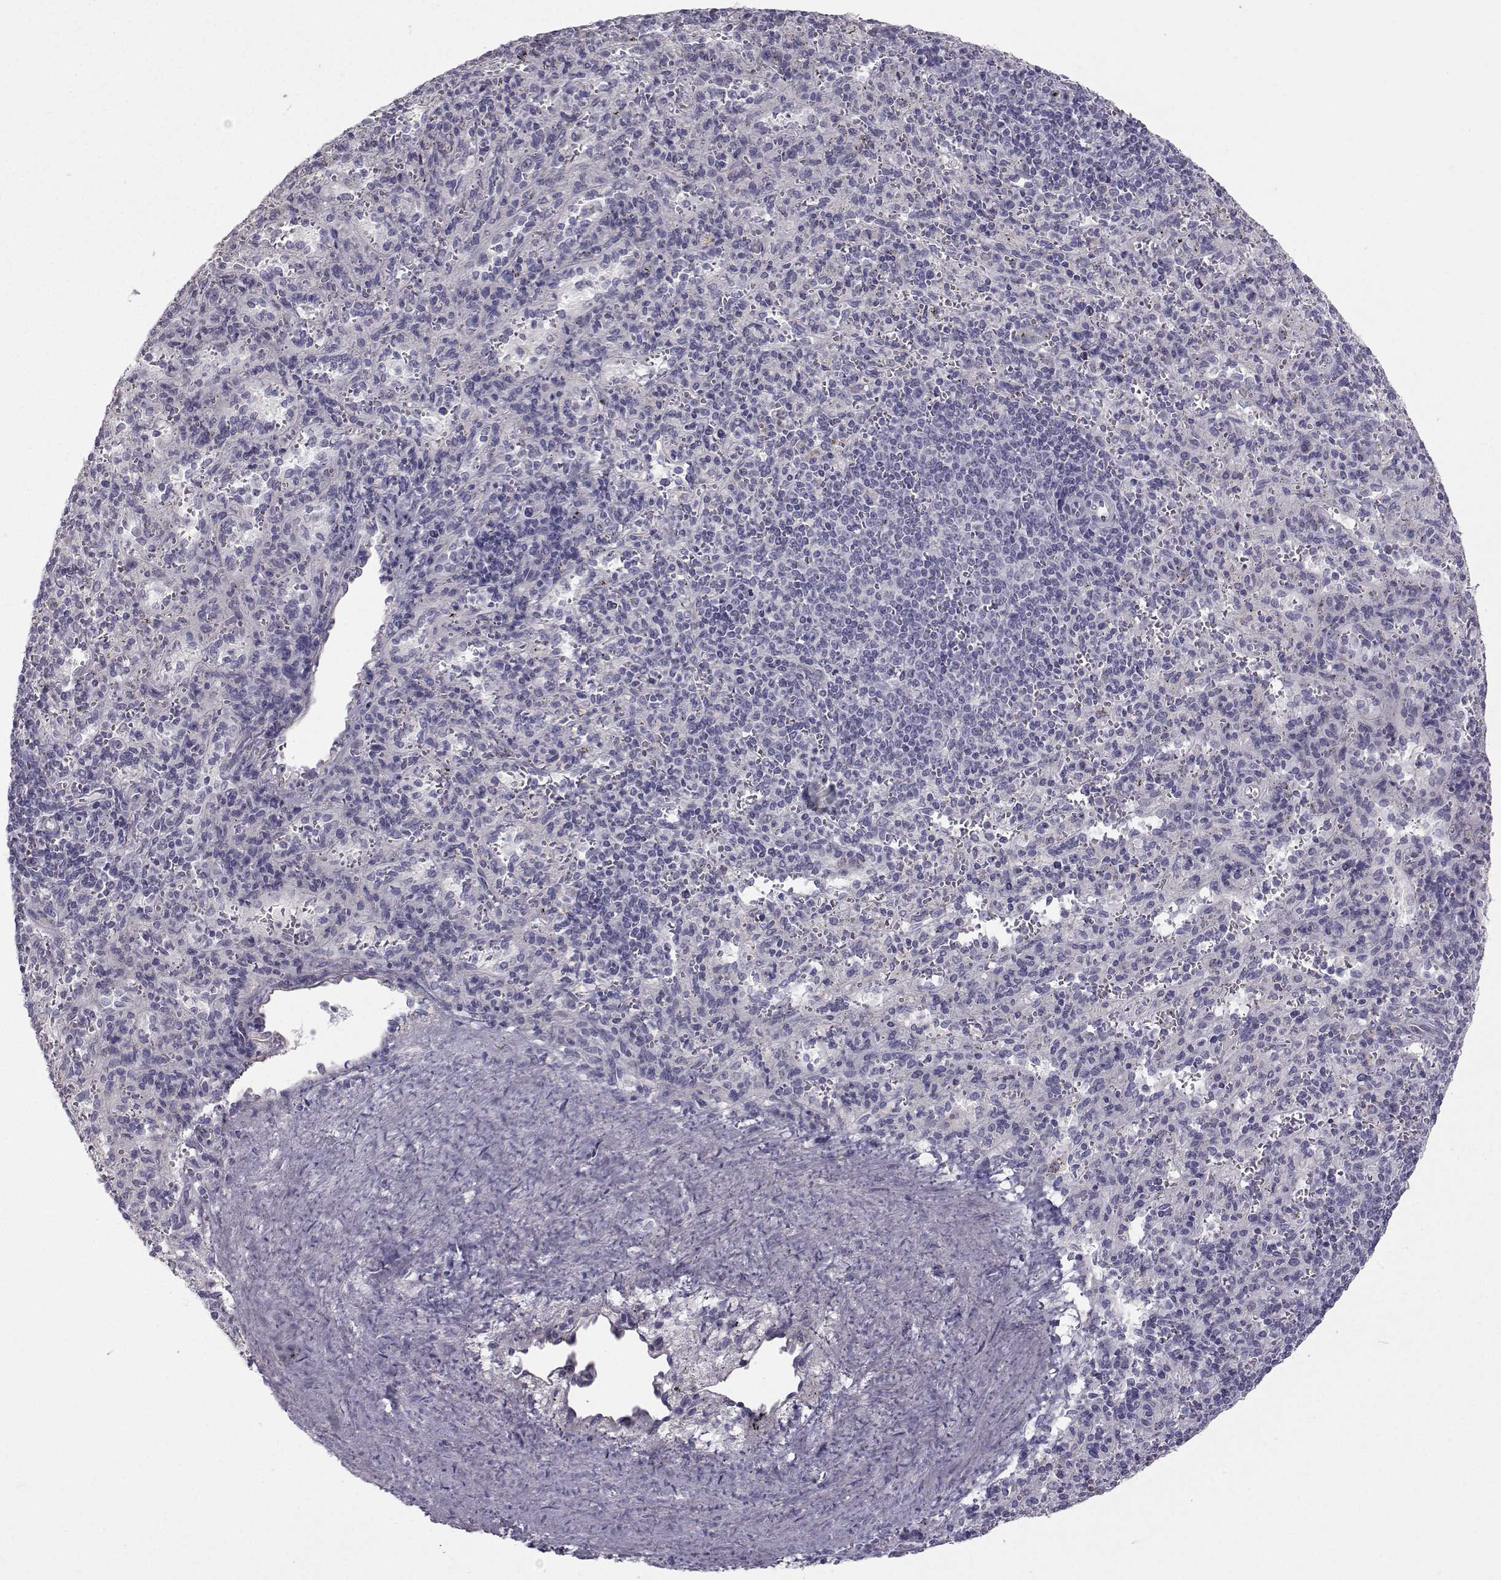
{"staining": {"intensity": "negative", "quantity": "none", "location": "none"}, "tissue": "spleen", "cell_type": "Cells in red pulp", "image_type": "normal", "snomed": [{"axis": "morphology", "description": "Normal tissue, NOS"}, {"axis": "topography", "description": "Spleen"}], "caption": "Immunohistochemistry (IHC) micrograph of unremarkable spleen stained for a protein (brown), which exhibits no expression in cells in red pulp. (DAB immunohistochemistry, high magnification).", "gene": "CALCR", "patient": {"sex": "male", "age": 57}}